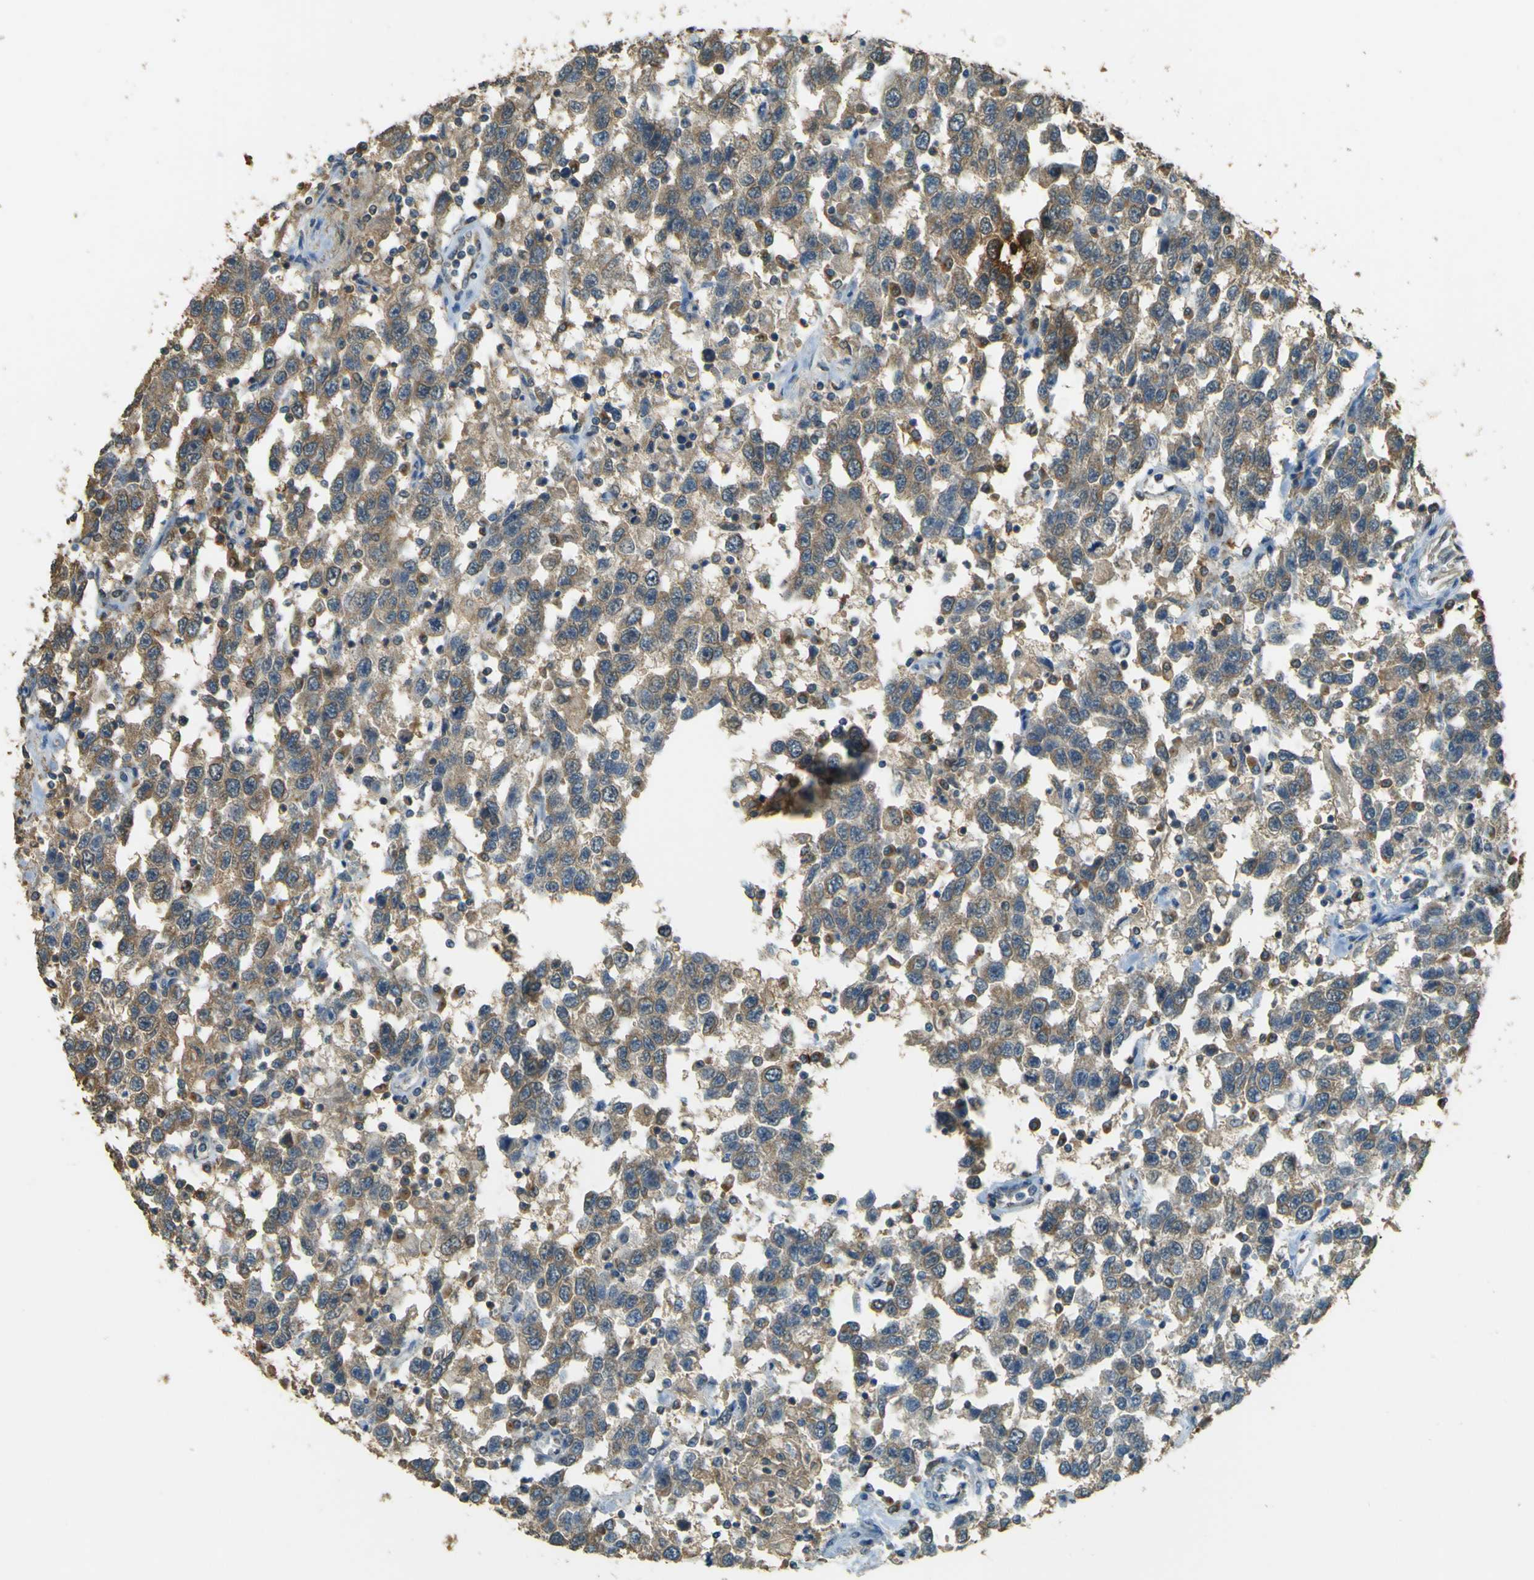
{"staining": {"intensity": "weak", "quantity": ">75%", "location": "cytoplasmic/membranous"}, "tissue": "testis cancer", "cell_type": "Tumor cells", "image_type": "cancer", "snomed": [{"axis": "morphology", "description": "Seminoma, NOS"}, {"axis": "topography", "description": "Testis"}], "caption": "Immunohistochemical staining of human testis cancer (seminoma) displays low levels of weak cytoplasmic/membranous protein expression in approximately >75% of tumor cells.", "gene": "GOLGA1", "patient": {"sex": "male", "age": 41}}